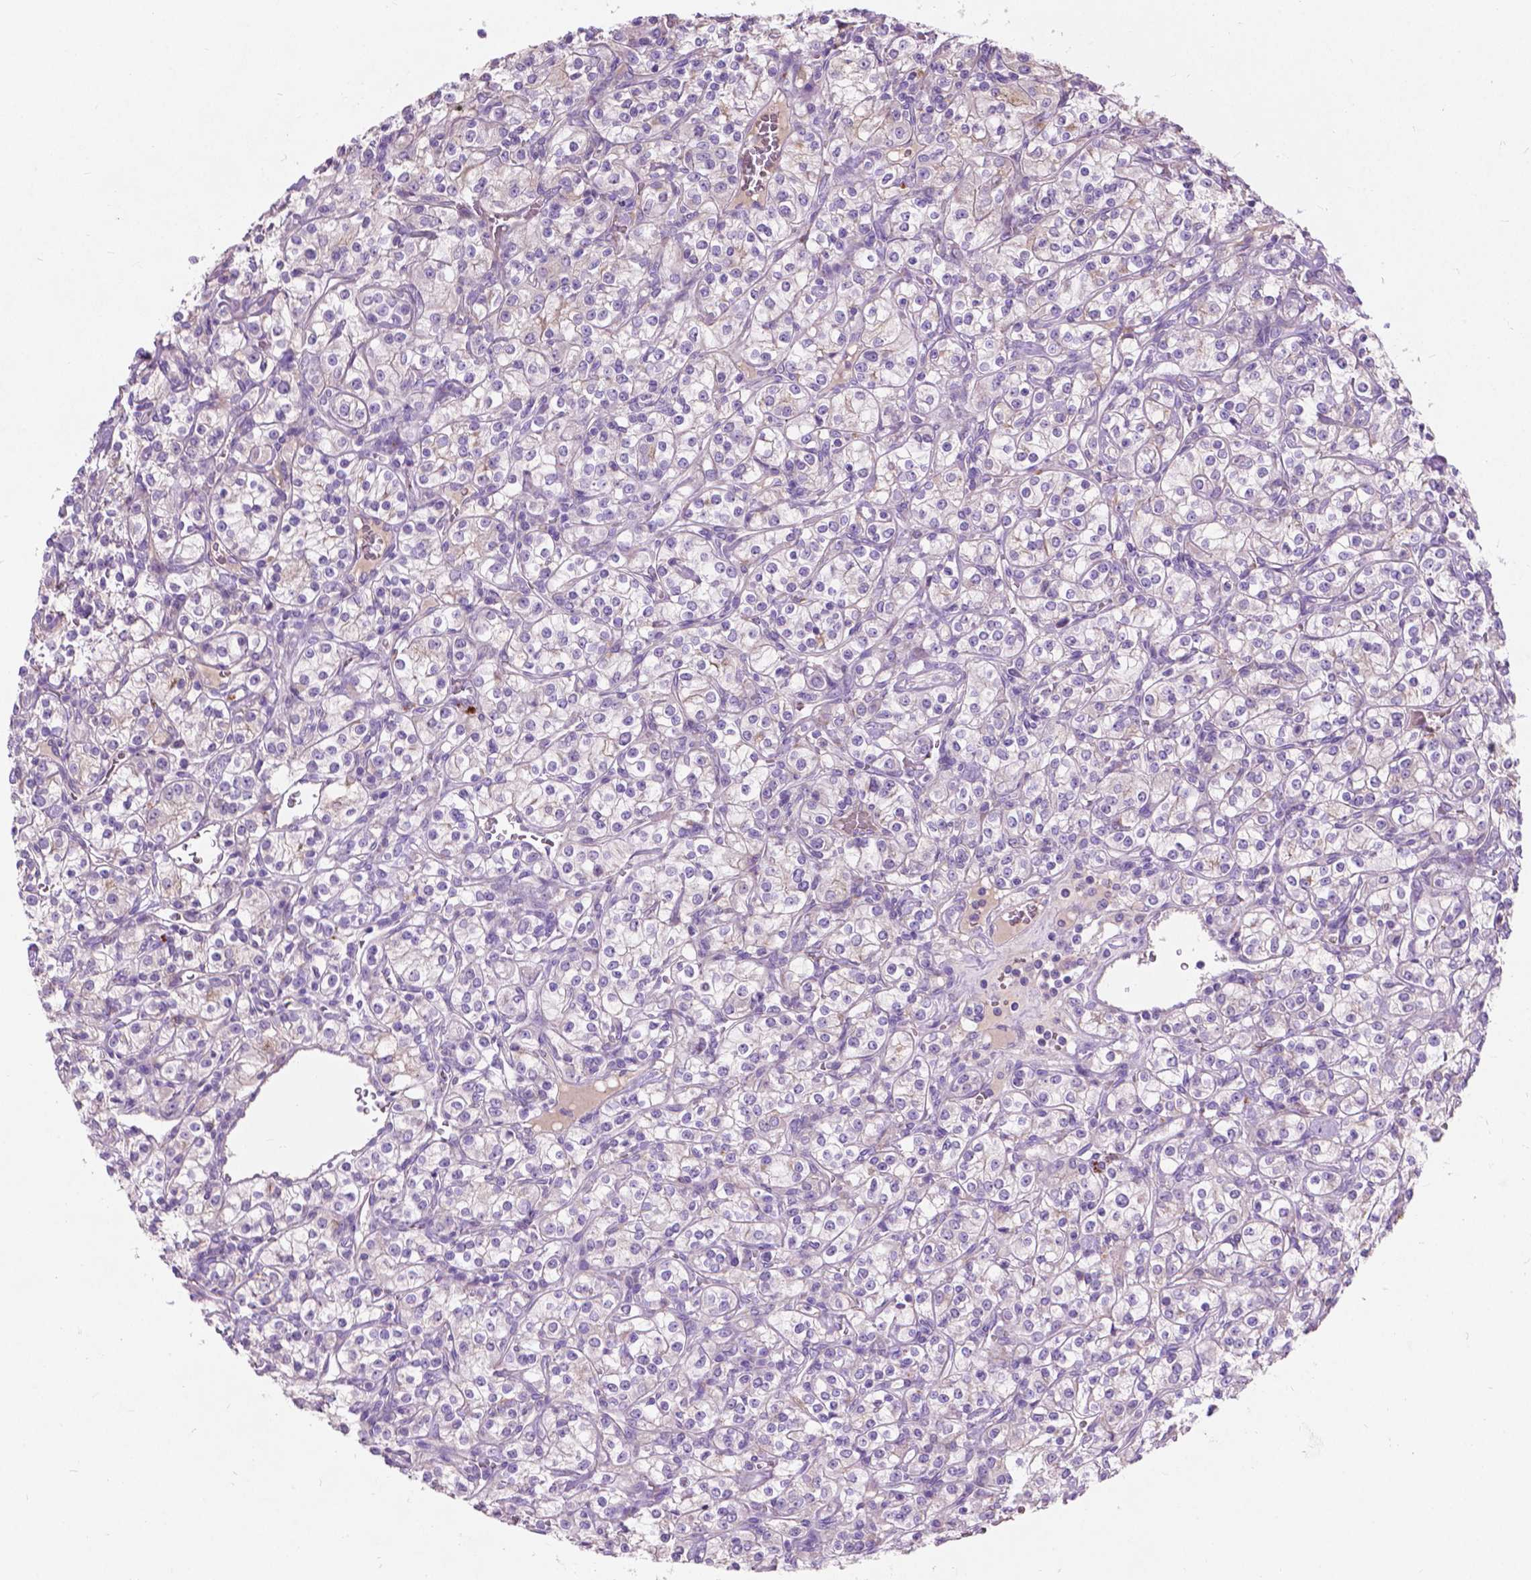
{"staining": {"intensity": "negative", "quantity": "none", "location": "none"}, "tissue": "renal cancer", "cell_type": "Tumor cells", "image_type": "cancer", "snomed": [{"axis": "morphology", "description": "Adenocarcinoma, NOS"}, {"axis": "topography", "description": "Kidney"}], "caption": "Human renal cancer stained for a protein using immunohistochemistry shows no positivity in tumor cells.", "gene": "NOXO1", "patient": {"sex": "male", "age": 77}}